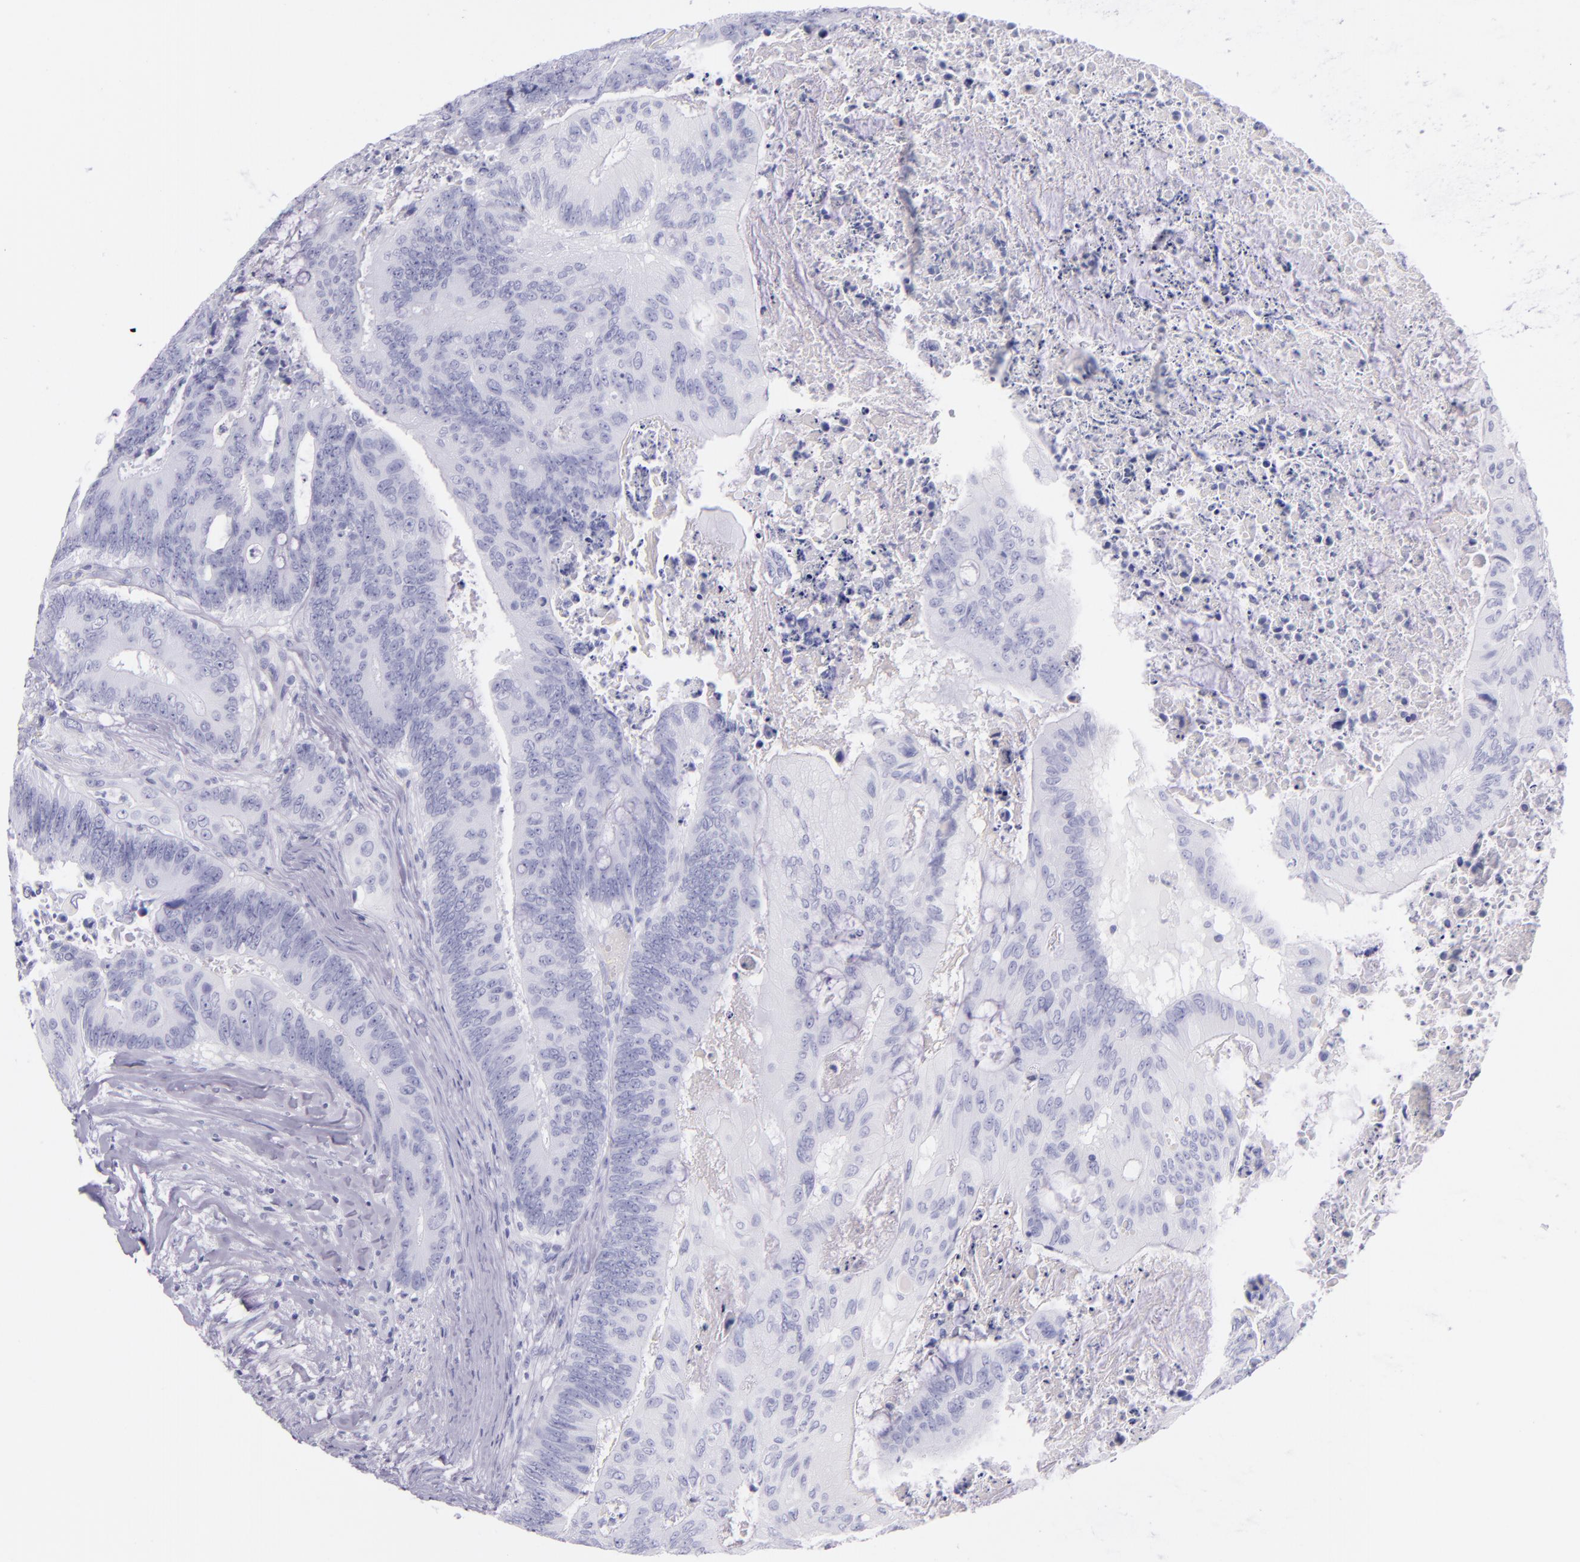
{"staining": {"intensity": "negative", "quantity": "none", "location": "none"}, "tissue": "colorectal cancer", "cell_type": "Tumor cells", "image_type": "cancer", "snomed": [{"axis": "morphology", "description": "Adenocarcinoma, NOS"}, {"axis": "topography", "description": "Colon"}], "caption": "An immunohistochemistry (IHC) histopathology image of adenocarcinoma (colorectal) is shown. There is no staining in tumor cells of adenocarcinoma (colorectal).", "gene": "SFTPB", "patient": {"sex": "male", "age": 65}}